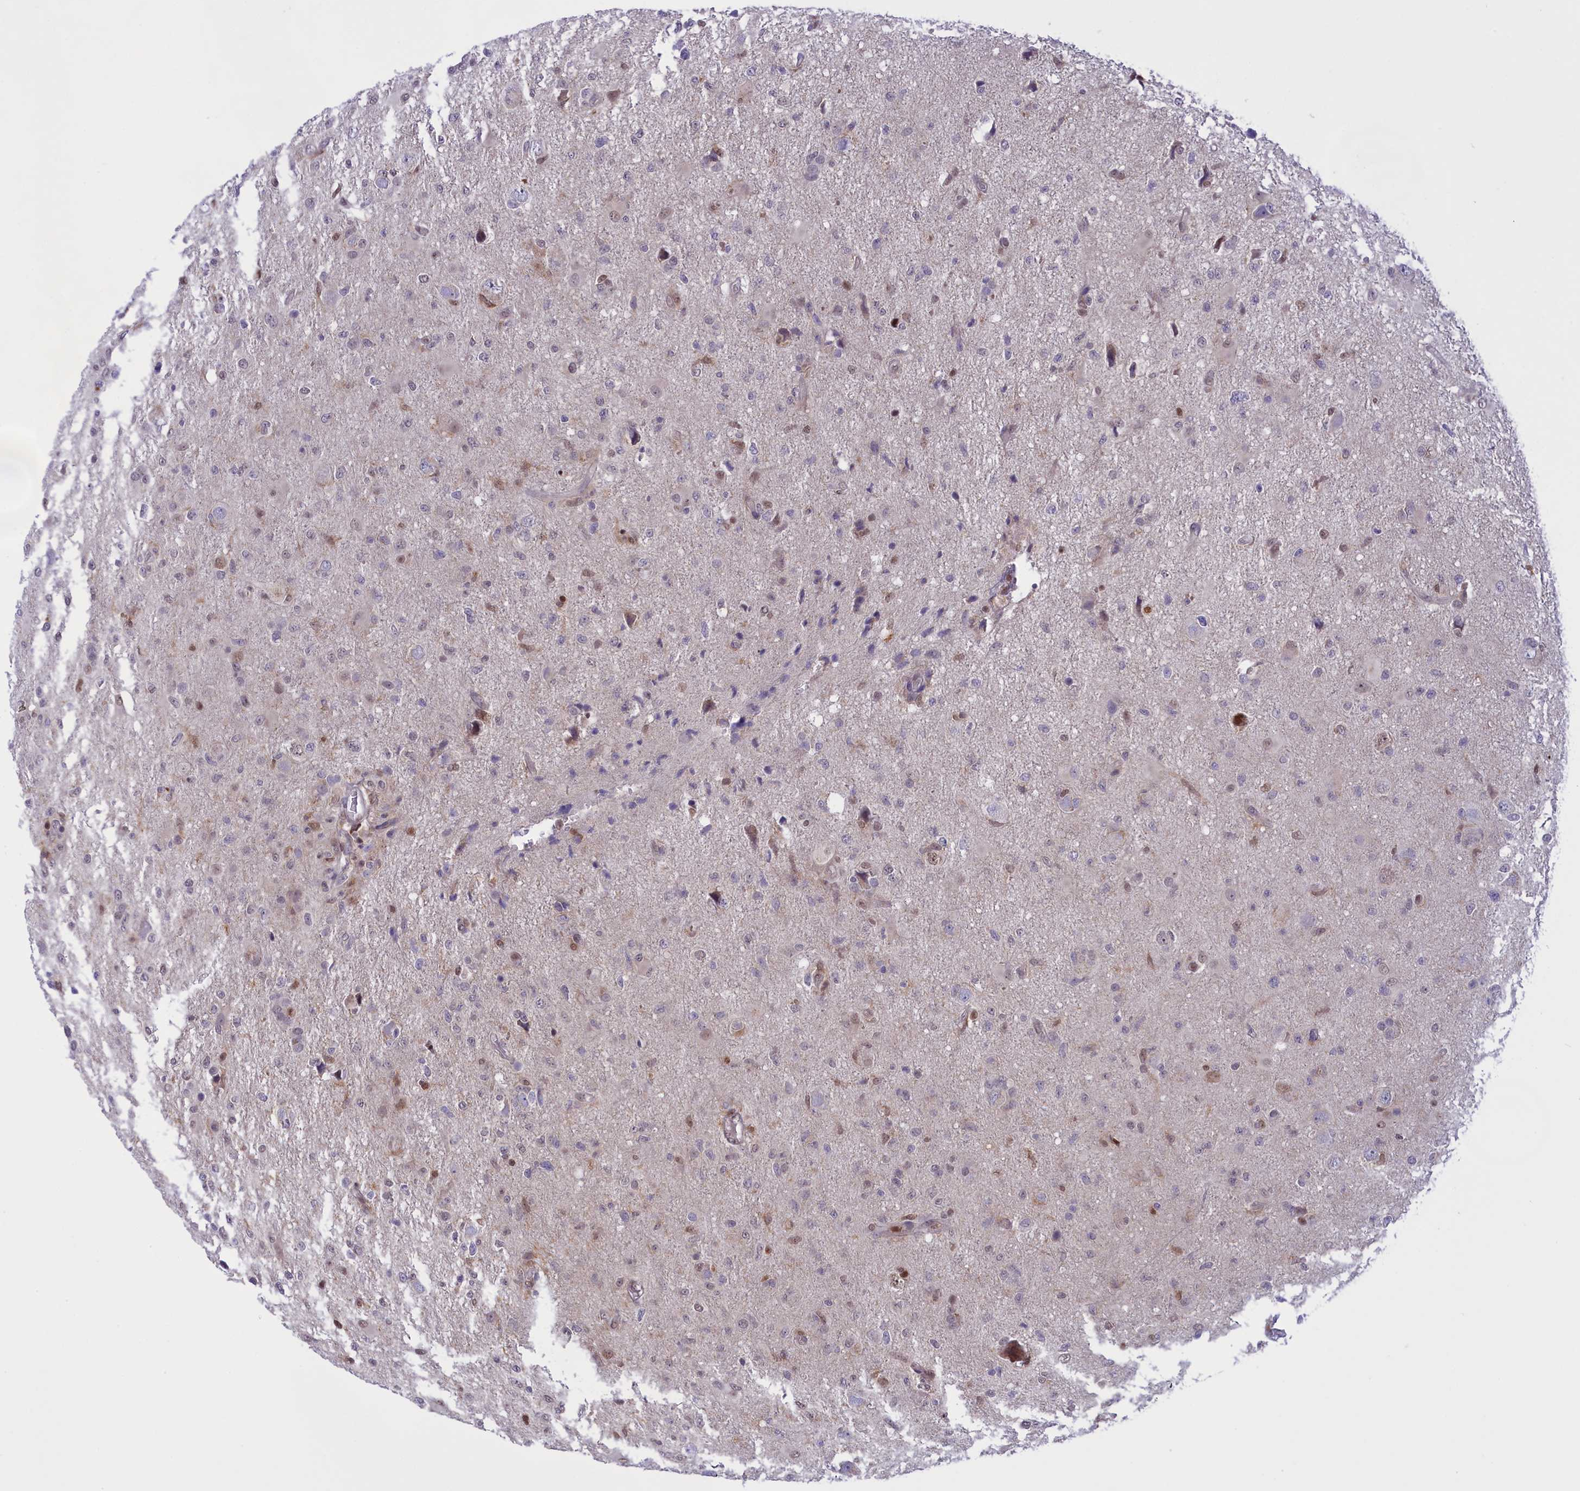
{"staining": {"intensity": "negative", "quantity": "none", "location": "none"}, "tissue": "glioma", "cell_type": "Tumor cells", "image_type": "cancer", "snomed": [{"axis": "morphology", "description": "Glioma, malignant, High grade"}, {"axis": "topography", "description": "Brain"}], "caption": "Immunohistochemical staining of human glioma shows no significant staining in tumor cells. Nuclei are stained in blue.", "gene": "IZUMO2", "patient": {"sex": "female", "age": 57}}